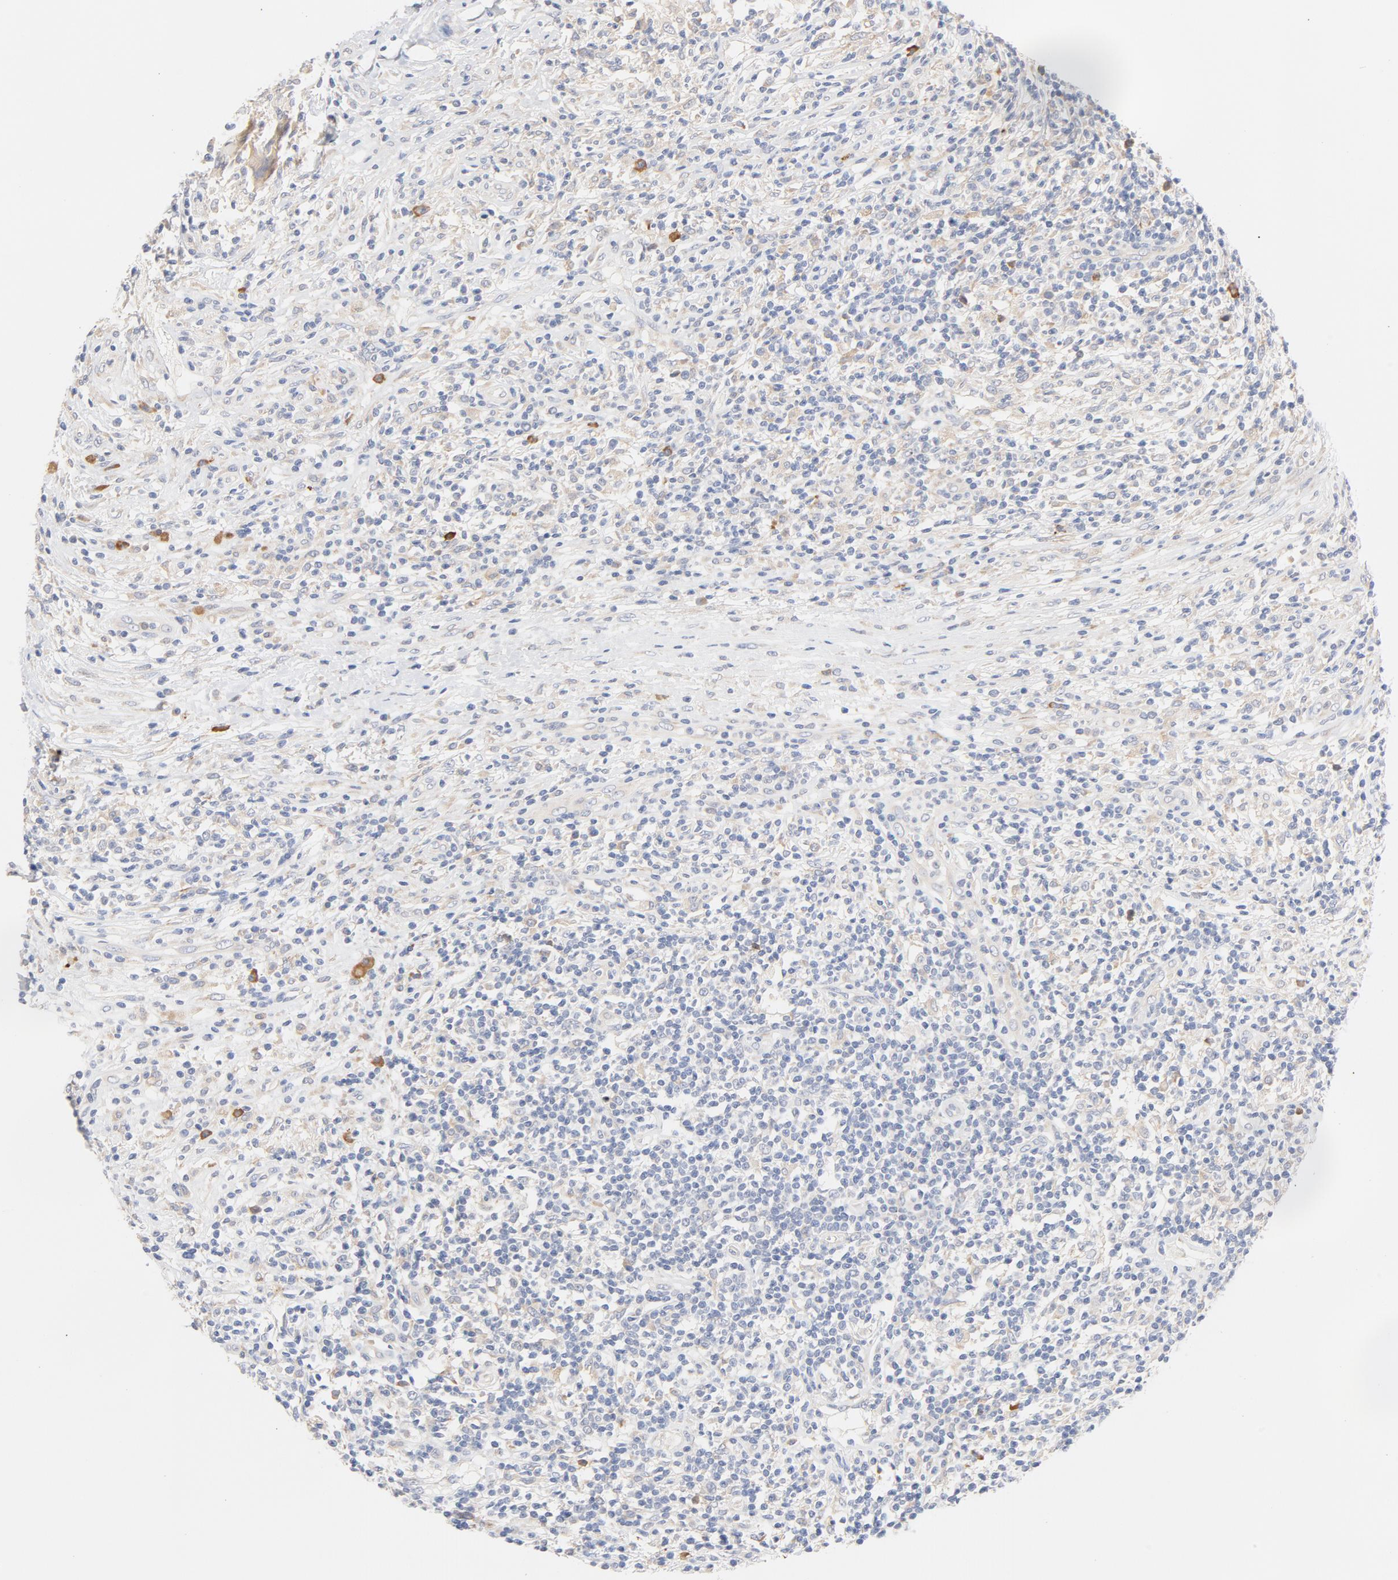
{"staining": {"intensity": "negative", "quantity": "none", "location": "none"}, "tissue": "lymphoma", "cell_type": "Tumor cells", "image_type": "cancer", "snomed": [{"axis": "morphology", "description": "Malignant lymphoma, non-Hodgkin's type, High grade"}, {"axis": "topography", "description": "Lymph node"}], "caption": "An image of human lymphoma is negative for staining in tumor cells. (Immunohistochemistry (ihc), brightfield microscopy, high magnification).", "gene": "TLR4", "patient": {"sex": "female", "age": 84}}